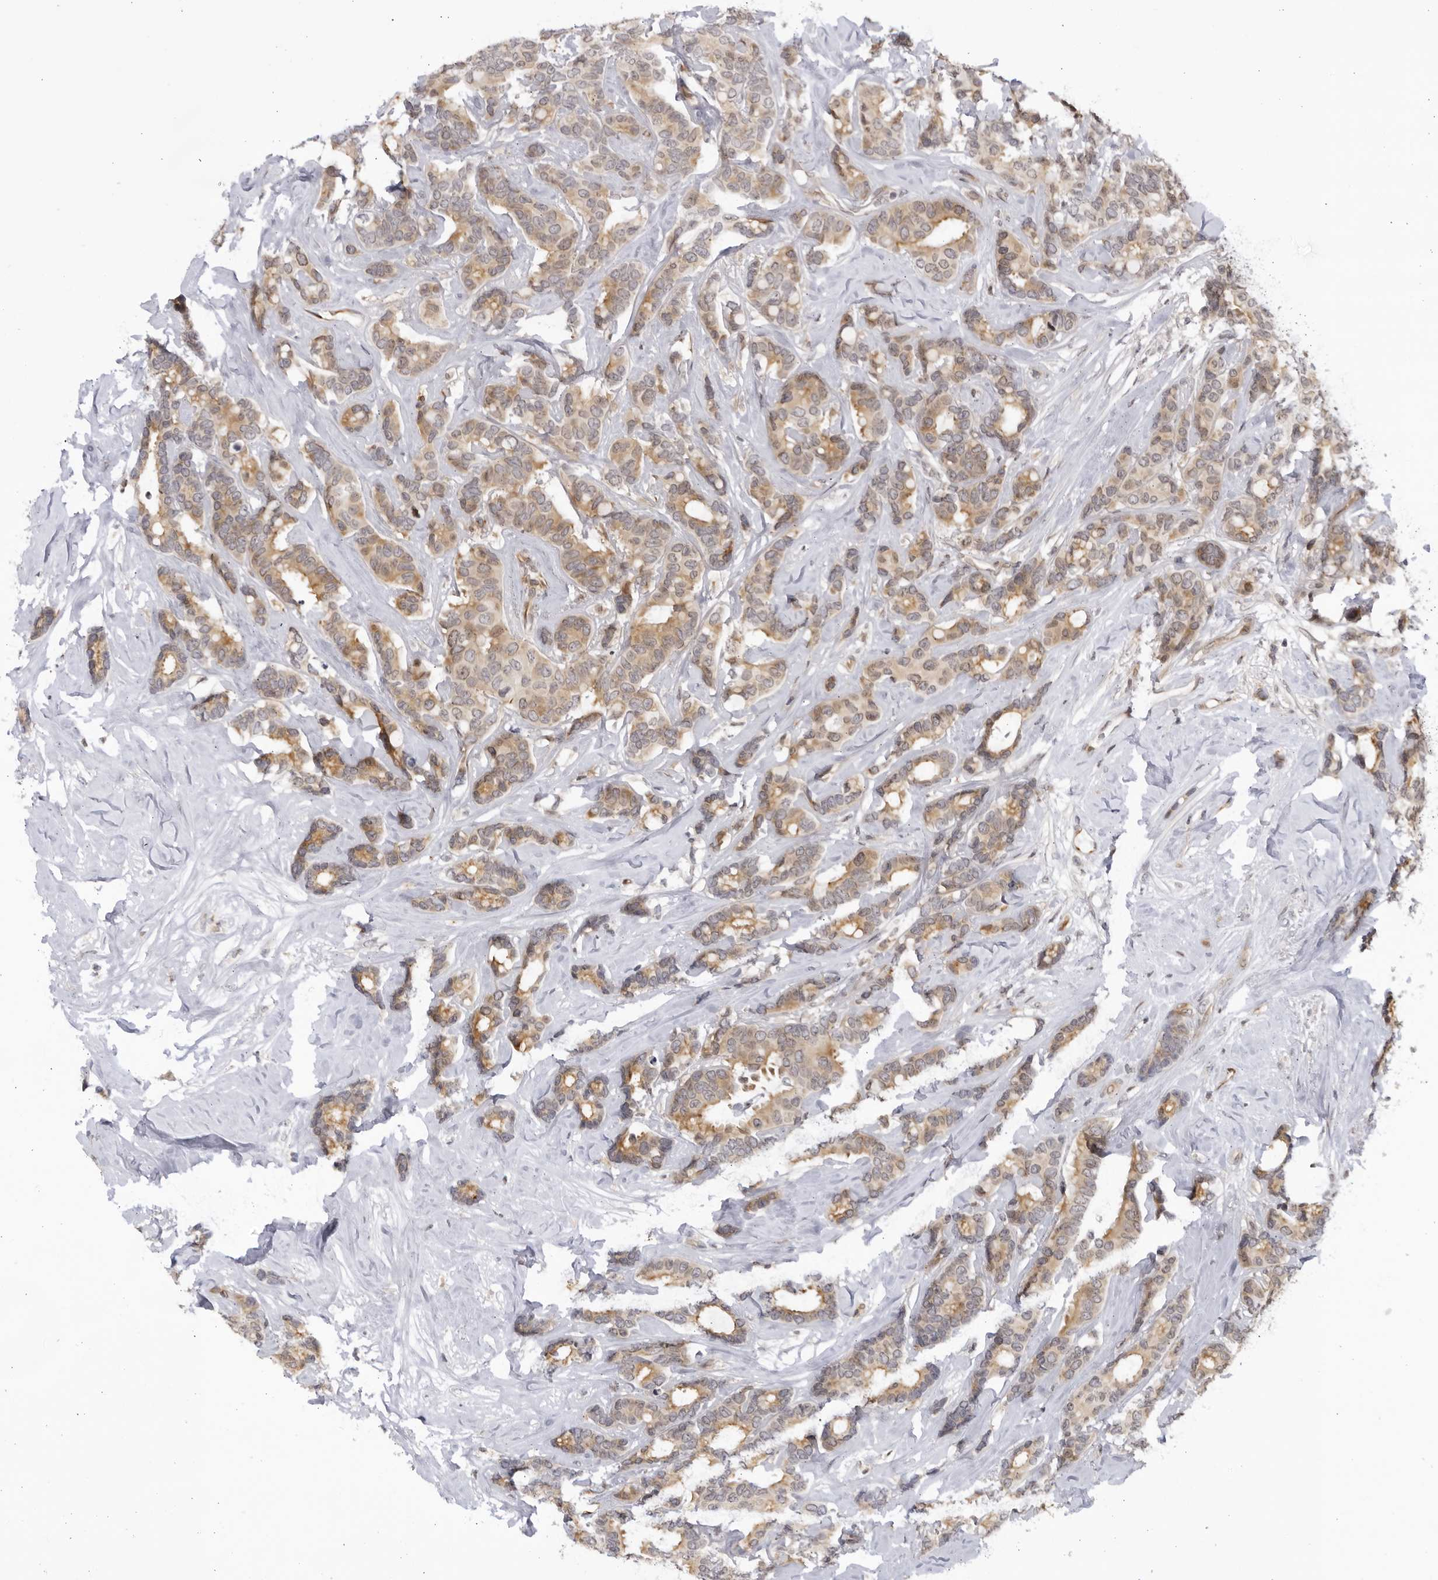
{"staining": {"intensity": "moderate", "quantity": ">75%", "location": "cytoplasmic/membranous"}, "tissue": "breast cancer", "cell_type": "Tumor cells", "image_type": "cancer", "snomed": [{"axis": "morphology", "description": "Duct carcinoma"}, {"axis": "topography", "description": "Breast"}], "caption": "The image displays staining of breast cancer (intraductal carcinoma), revealing moderate cytoplasmic/membranous protein positivity (brown color) within tumor cells.", "gene": "CNBD1", "patient": {"sex": "female", "age": 87}}